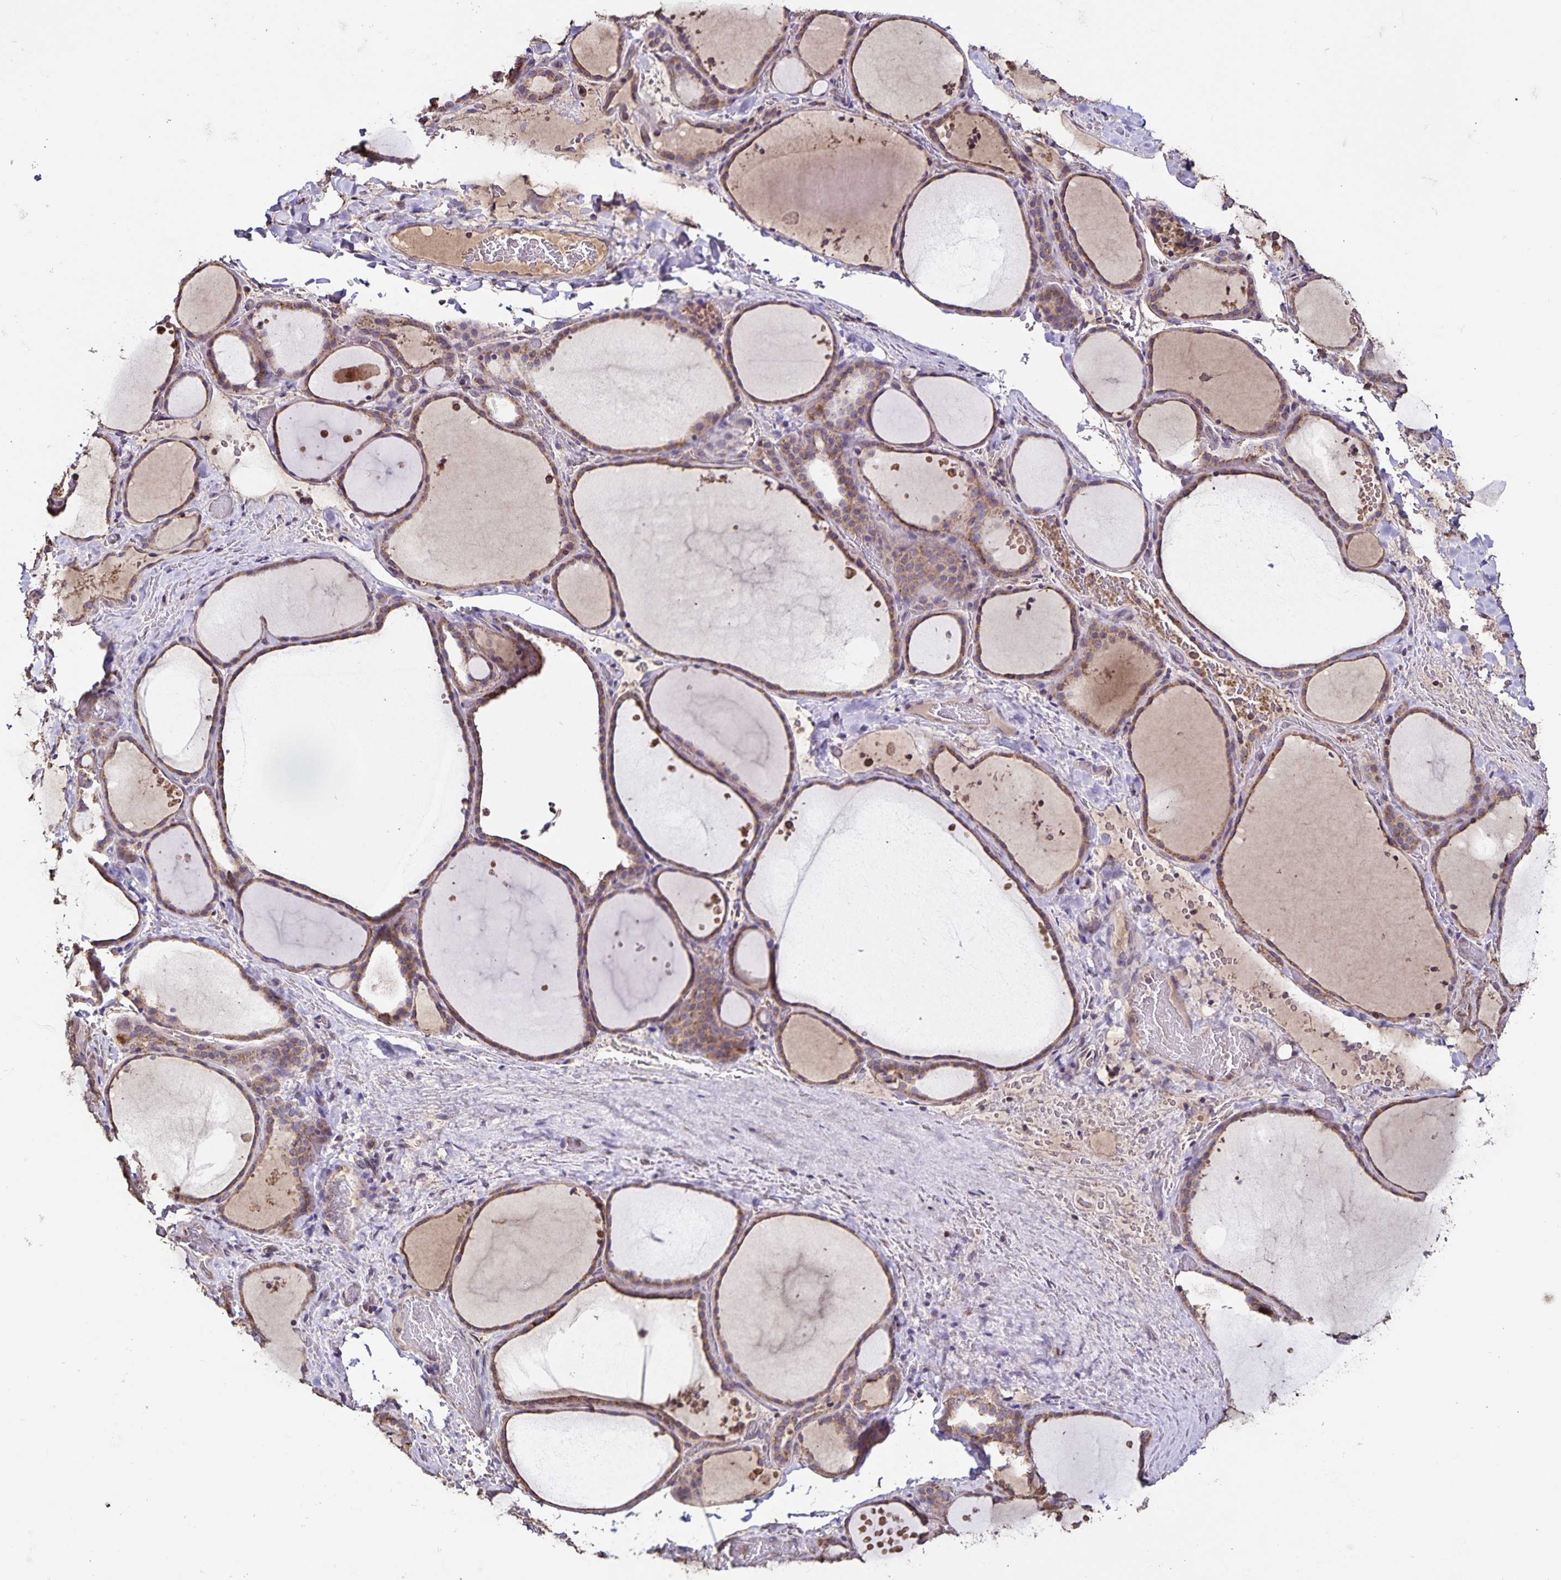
{"staining": {"intensity": "moderate", "quantity": ">75%", "location": "cytoplasmic/membranous"}, "tissue": "thyroid gland", "cell_type": "Glandular cells", "image_type": "normal", "snomed": [{"axis": "morphology", "description": "Normal tissue, NOS"}, {"axis": "topography", "description": "Thyroid gland"}], "caption": "Immunohistochemistry of normal human thyroid gland displays medium levels of moderate cytoplasmic/membranous expression in about >75% of glandular cells. The staining was performed using DAB to visualize the protein expression in brown, while the nuclei were stained in blue with hematoxylin (Magnification: 20x).", "gene": "MAN1A1", "patient": {"sex": "female", "age": 36}}